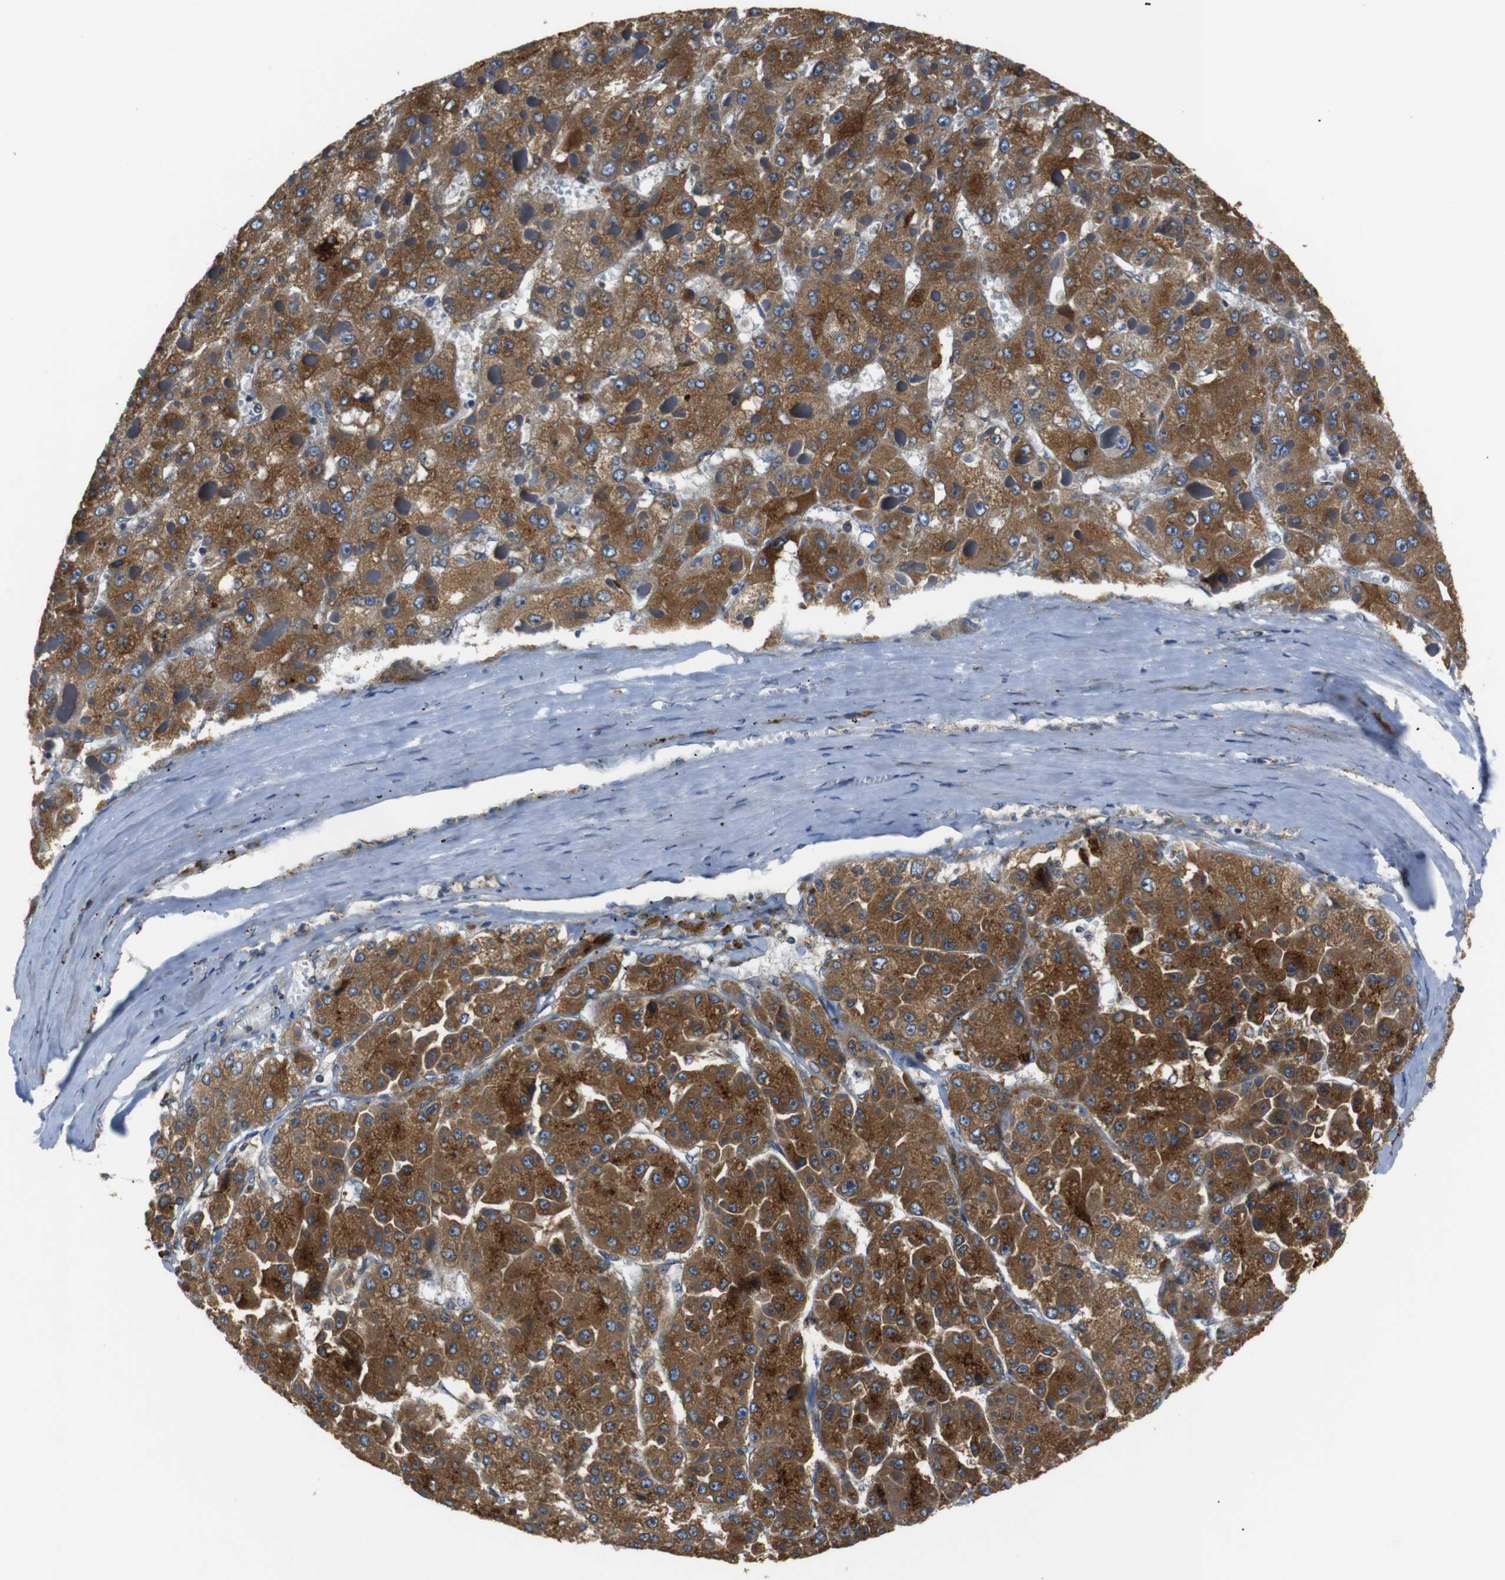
{"staining": {"intensity": "moderate", "quantity": ">75%", "location": "cytoplasmic/membranous"}, "tissue": "liver cancer", "cell_type": "Tumor cells", "image_type": "cancer", "snomed": [{"axis": "morphology", "description": "Carcinoma, Hepatocellular, NOS"}, {"axis": "topography", "description": "Liver"}], "caption": "Tumor cells exhibit moderate cytoplasmic/membranous staining in about >75% of cells in liver cancer. (Stains: DAB (3,3'-diaminobenzidine) in brown, nuclei in blue, Microscopy: brightfield microscopy at high magnification).", "gene": "TMED2", "patient": {"sex": "female", "age": 73}}